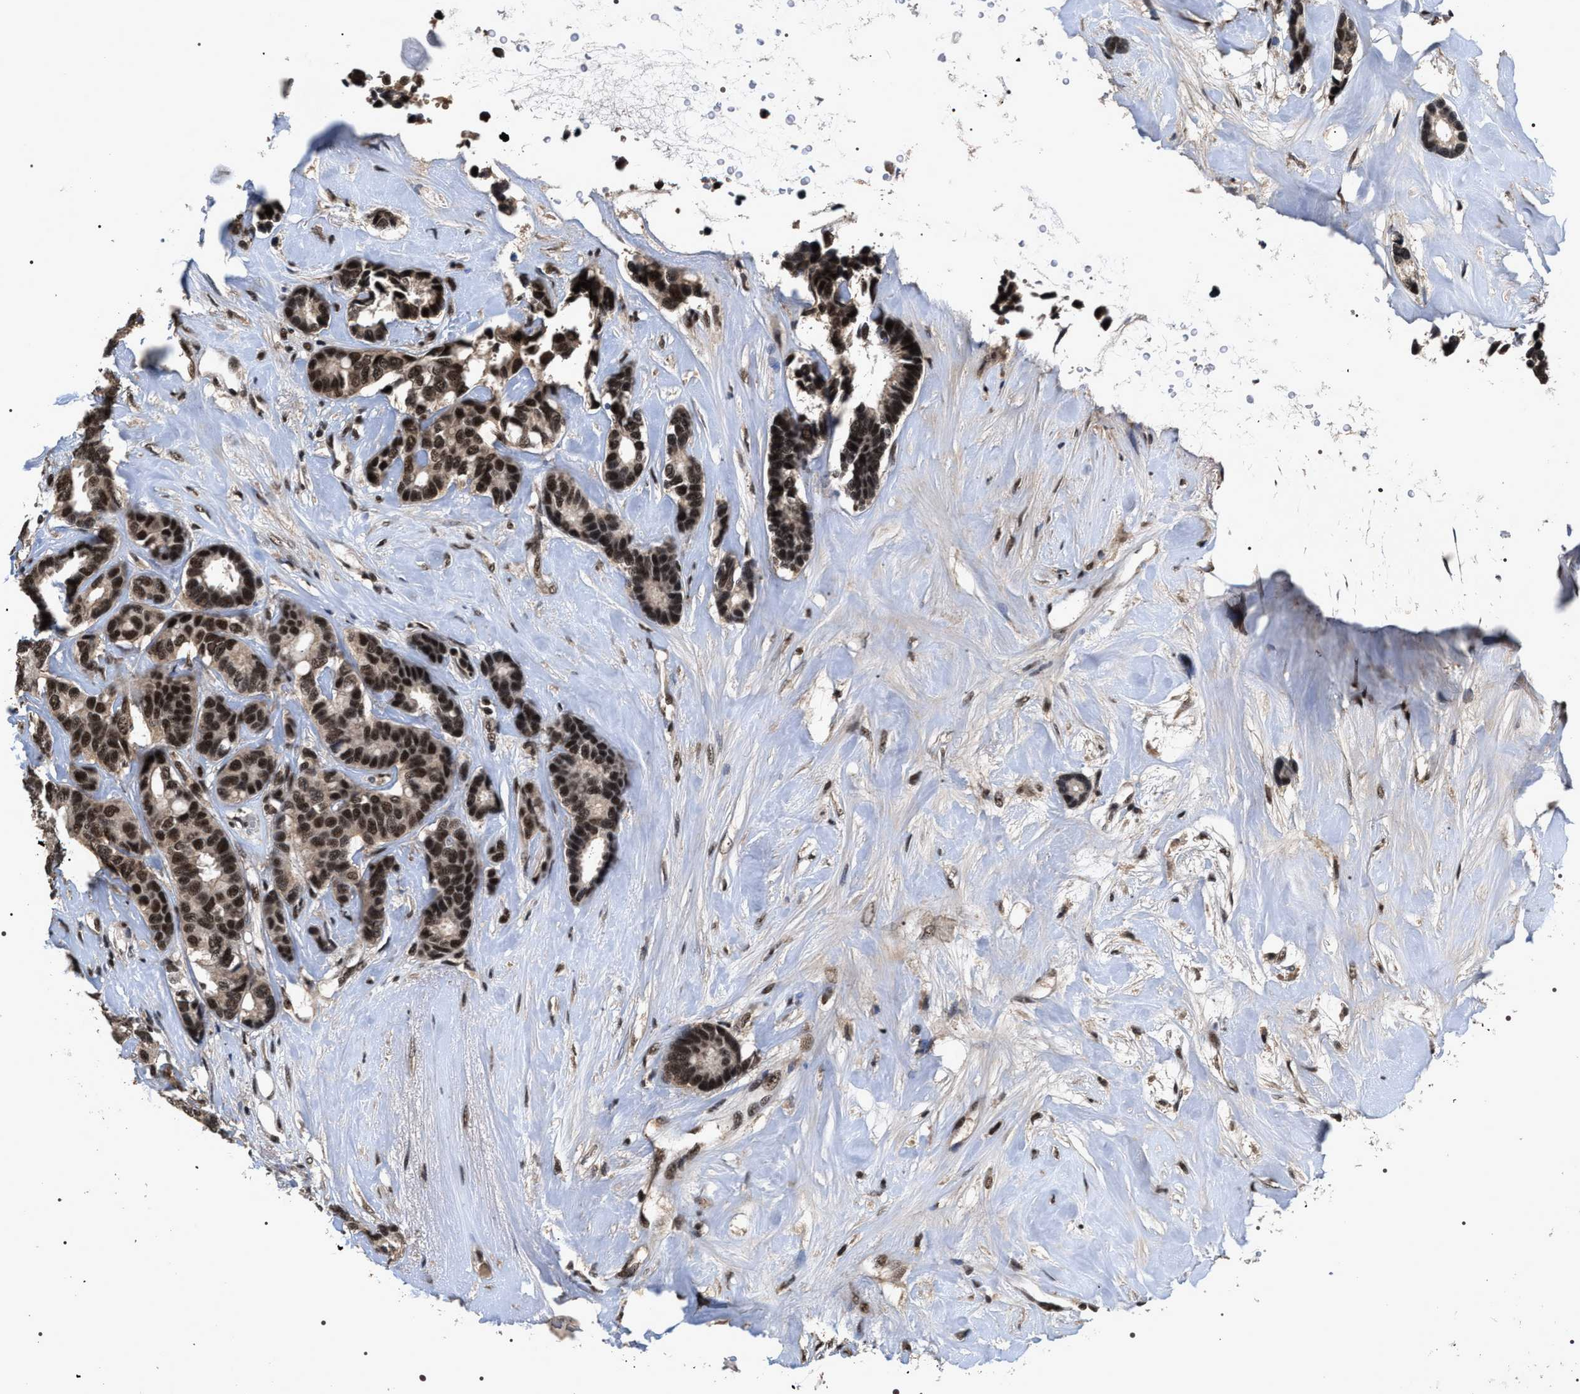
{"staining": {"intensity": "strong", "quantity": ">75%", "location": "nuclear"}, "tissue": "breast cancer", "cell_type": "Tumor cells", "image_type": "cancer", "snomed": [{"axis": "morphology", "description": "Duct carcinoma"}, {"axis": "topography", "description": "Breast"}], "caption": "An image of human breast cancer (infiltrating ductal carcinoma) stained for a protein demonstrates strong nuclear brown staining in tumor cells.", "gene": "RRP1B", "patient": {"sex": "female", "age": 87}}